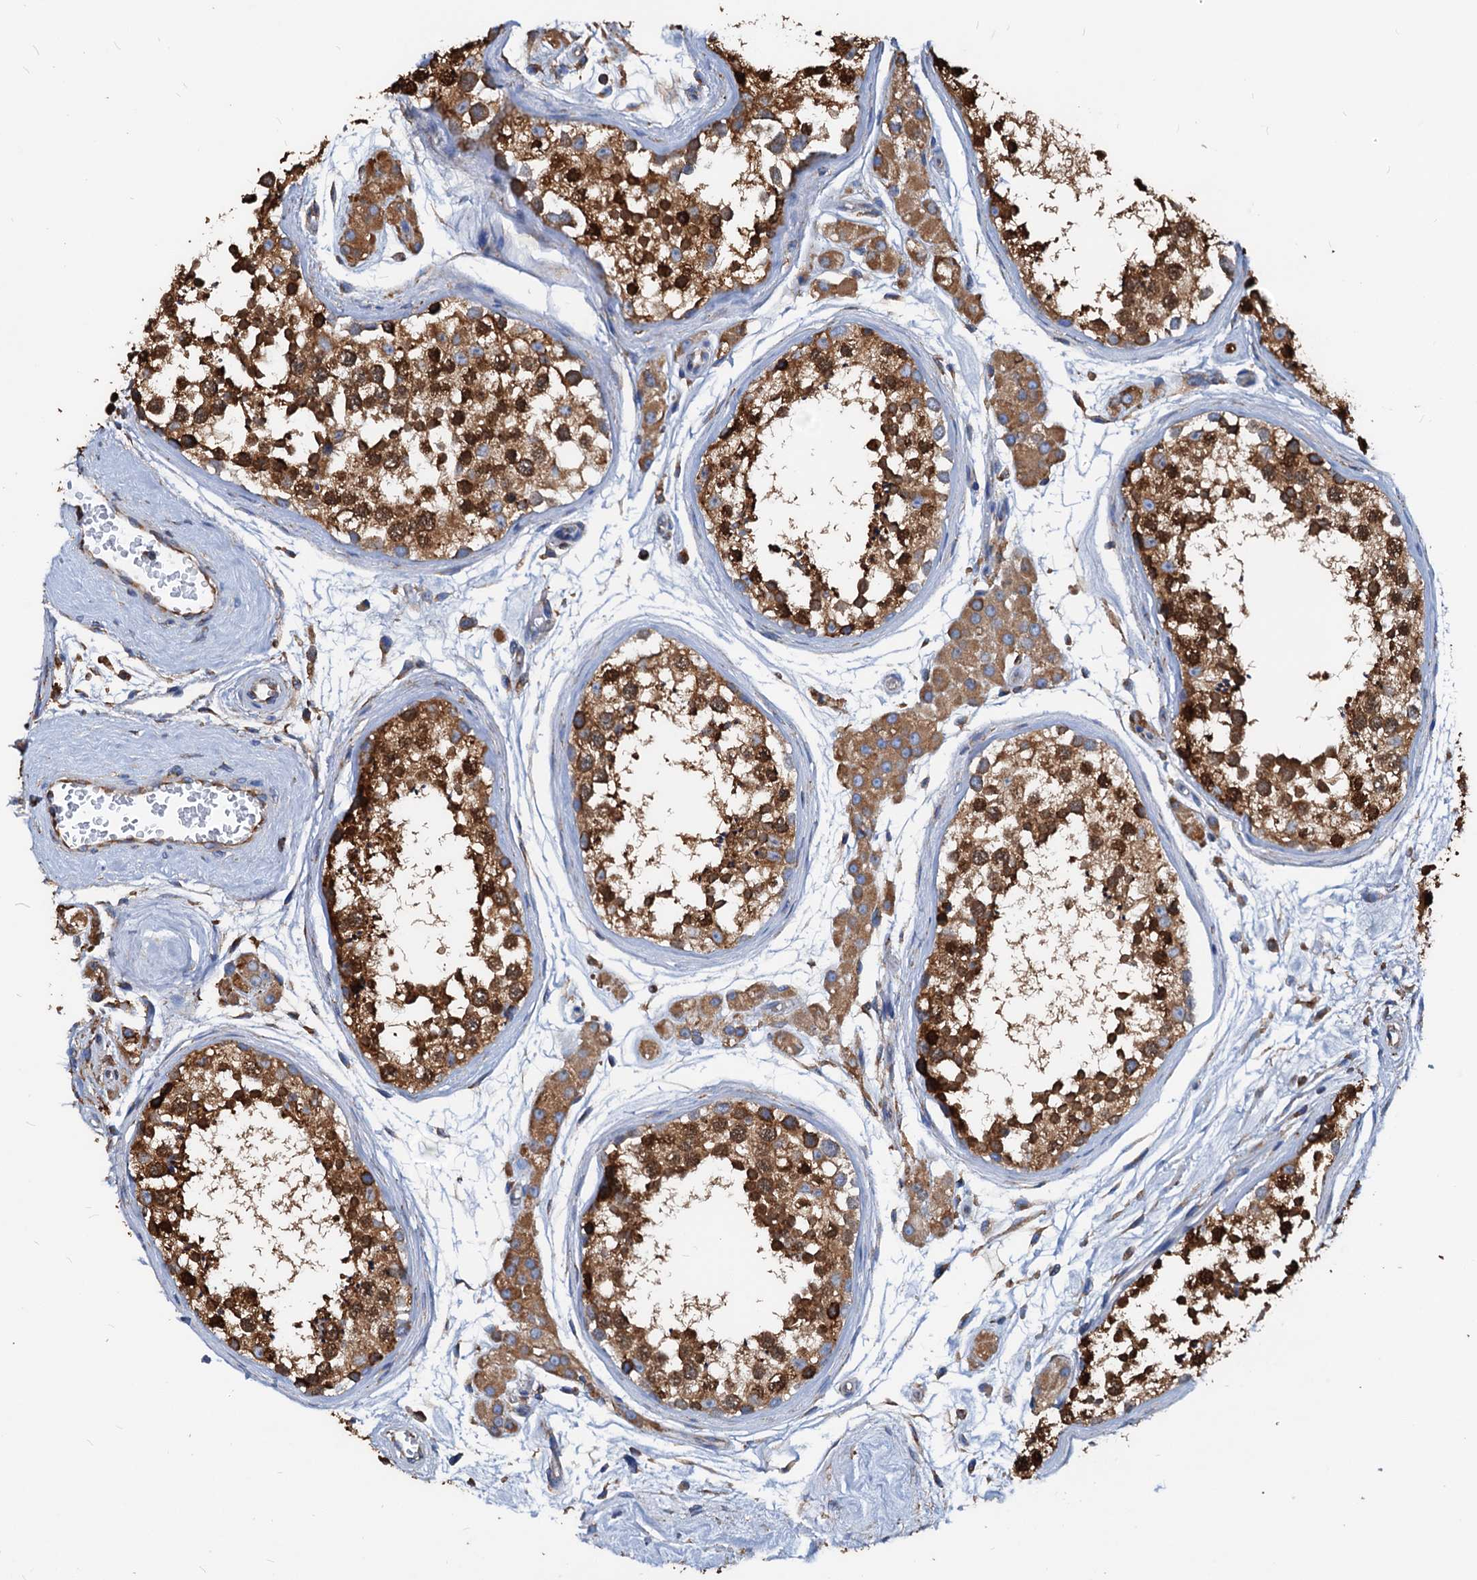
{"staining": {"intensity": "strong", "quantity": ">75%", "location": "cytoplasmic/membranous,nuclear"}, "tissue": "testis", "cell_type": "Cells in seminiferous ducts", "image_type": "normal", "snomed": [{"axis": "morphology", "description": "Normal tissue, NOS"}, {"axis": "topography", "description": "Testis"}], "caption": "DAB immunohistochemical staining of unremarkable human testis displays strong cytoplasmic/membranous,nuclear protein staining in approximately >75% of cells in seminiferous ducts.", "gene": "HSPA5", "patient": {"sex": "male", "age": 56}}